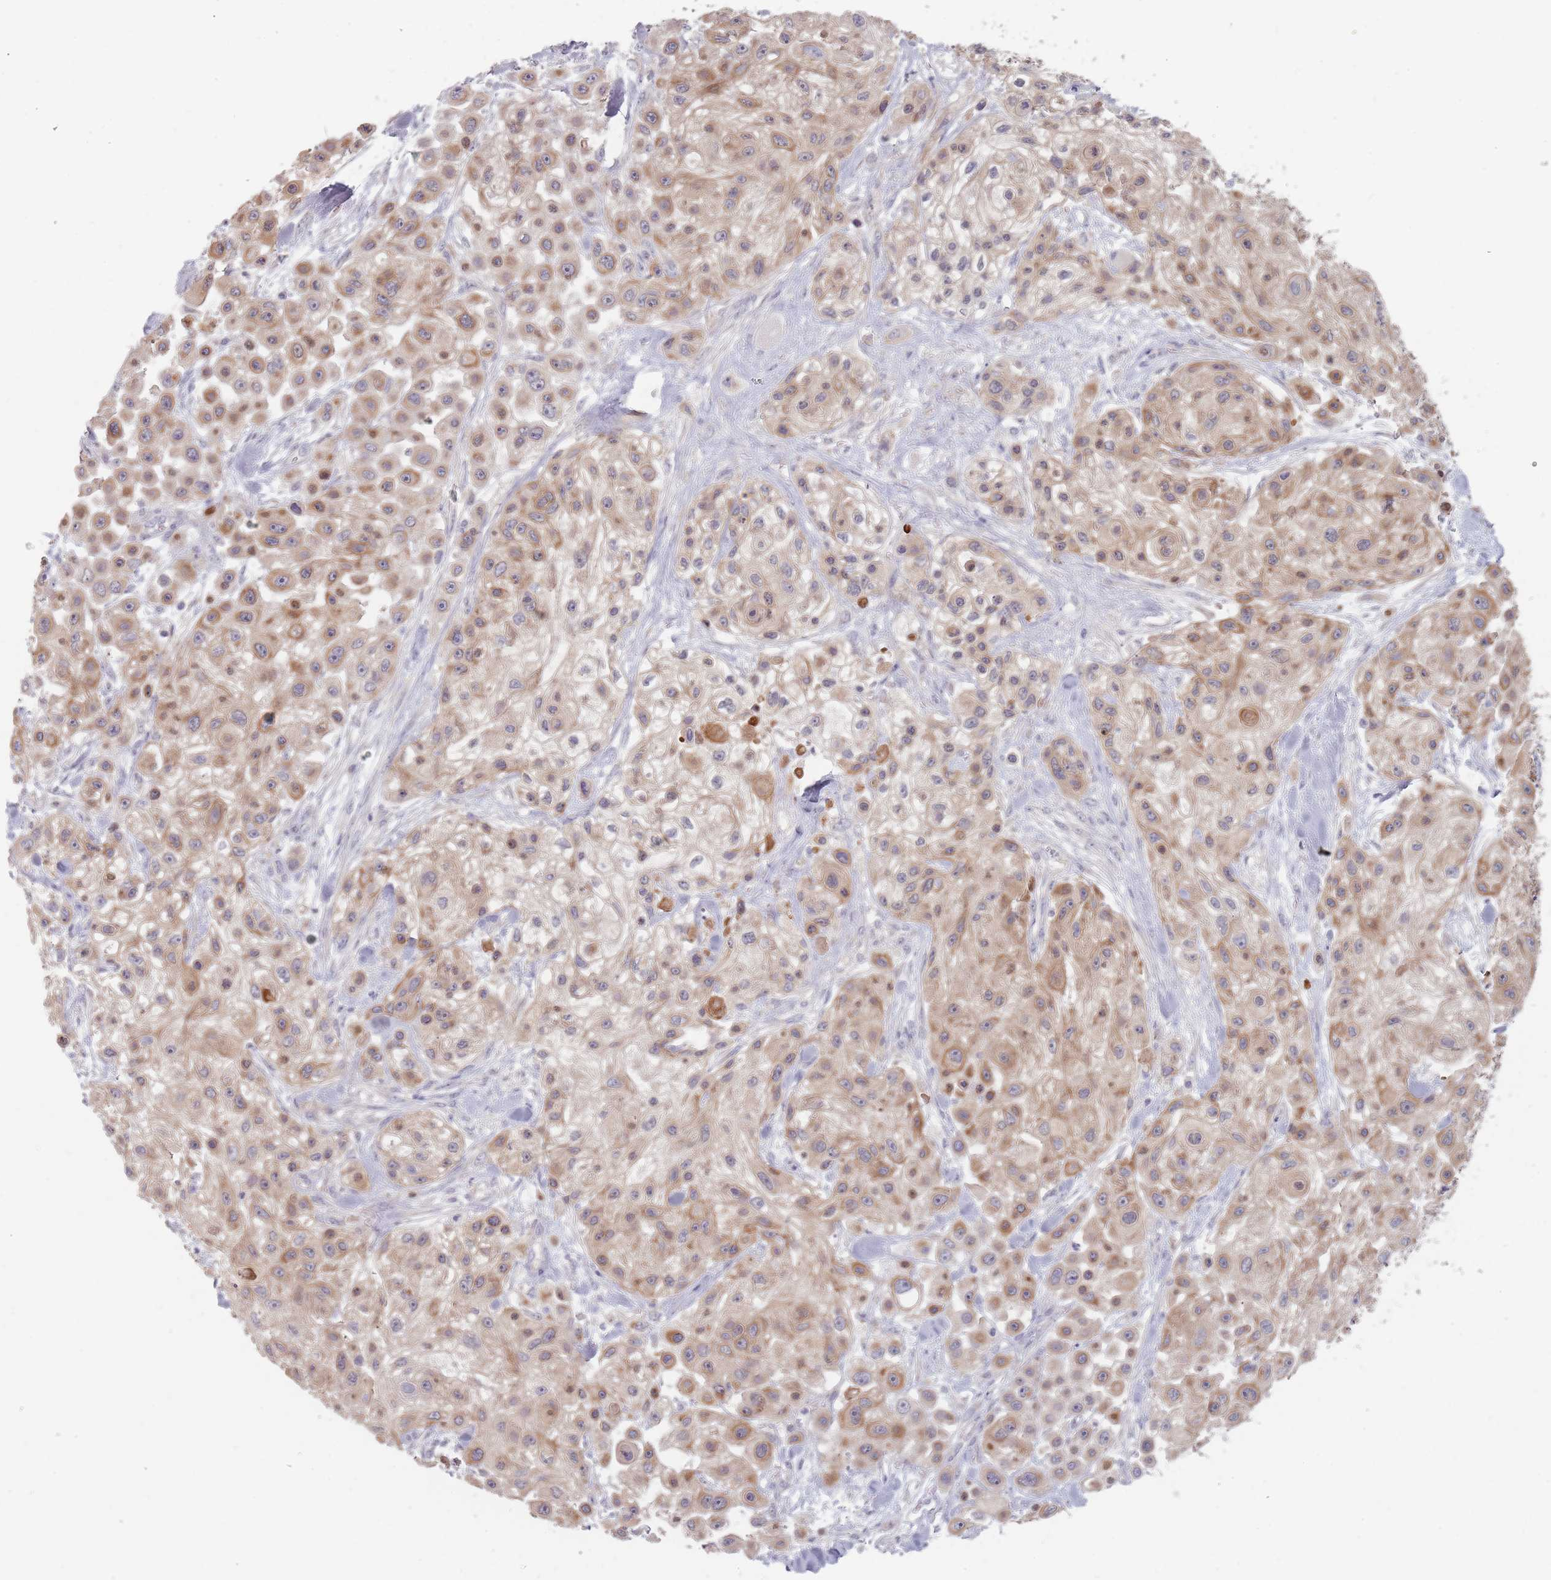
{"staining": {"intensity": "moderate", "quantity": "<25%", "location": "cytoplasmic/membranous"}, "tissue": "skin cancer", "cell_type": "Tumor cells", "image_type": "cancer", "snomed": [{"axis": "morphology", "description": "Squamous cell carcinoma, NOS"}, {"axis": "topography", "description": "Skin"}], "caption": "The micrograph shows immunohistochemical staining of skin cancer (squamous cell carcinoma). There is moderate cytoplasmic/membranous positivity is appreciated in approximately <25% of tumor cells. The staining was performed using DAB, with brown indicating positive protein expression. Nuclei are stained blue with hematoxylin.", "gene": "NAXE", "patient": {"sex": "male", "age": 67}}